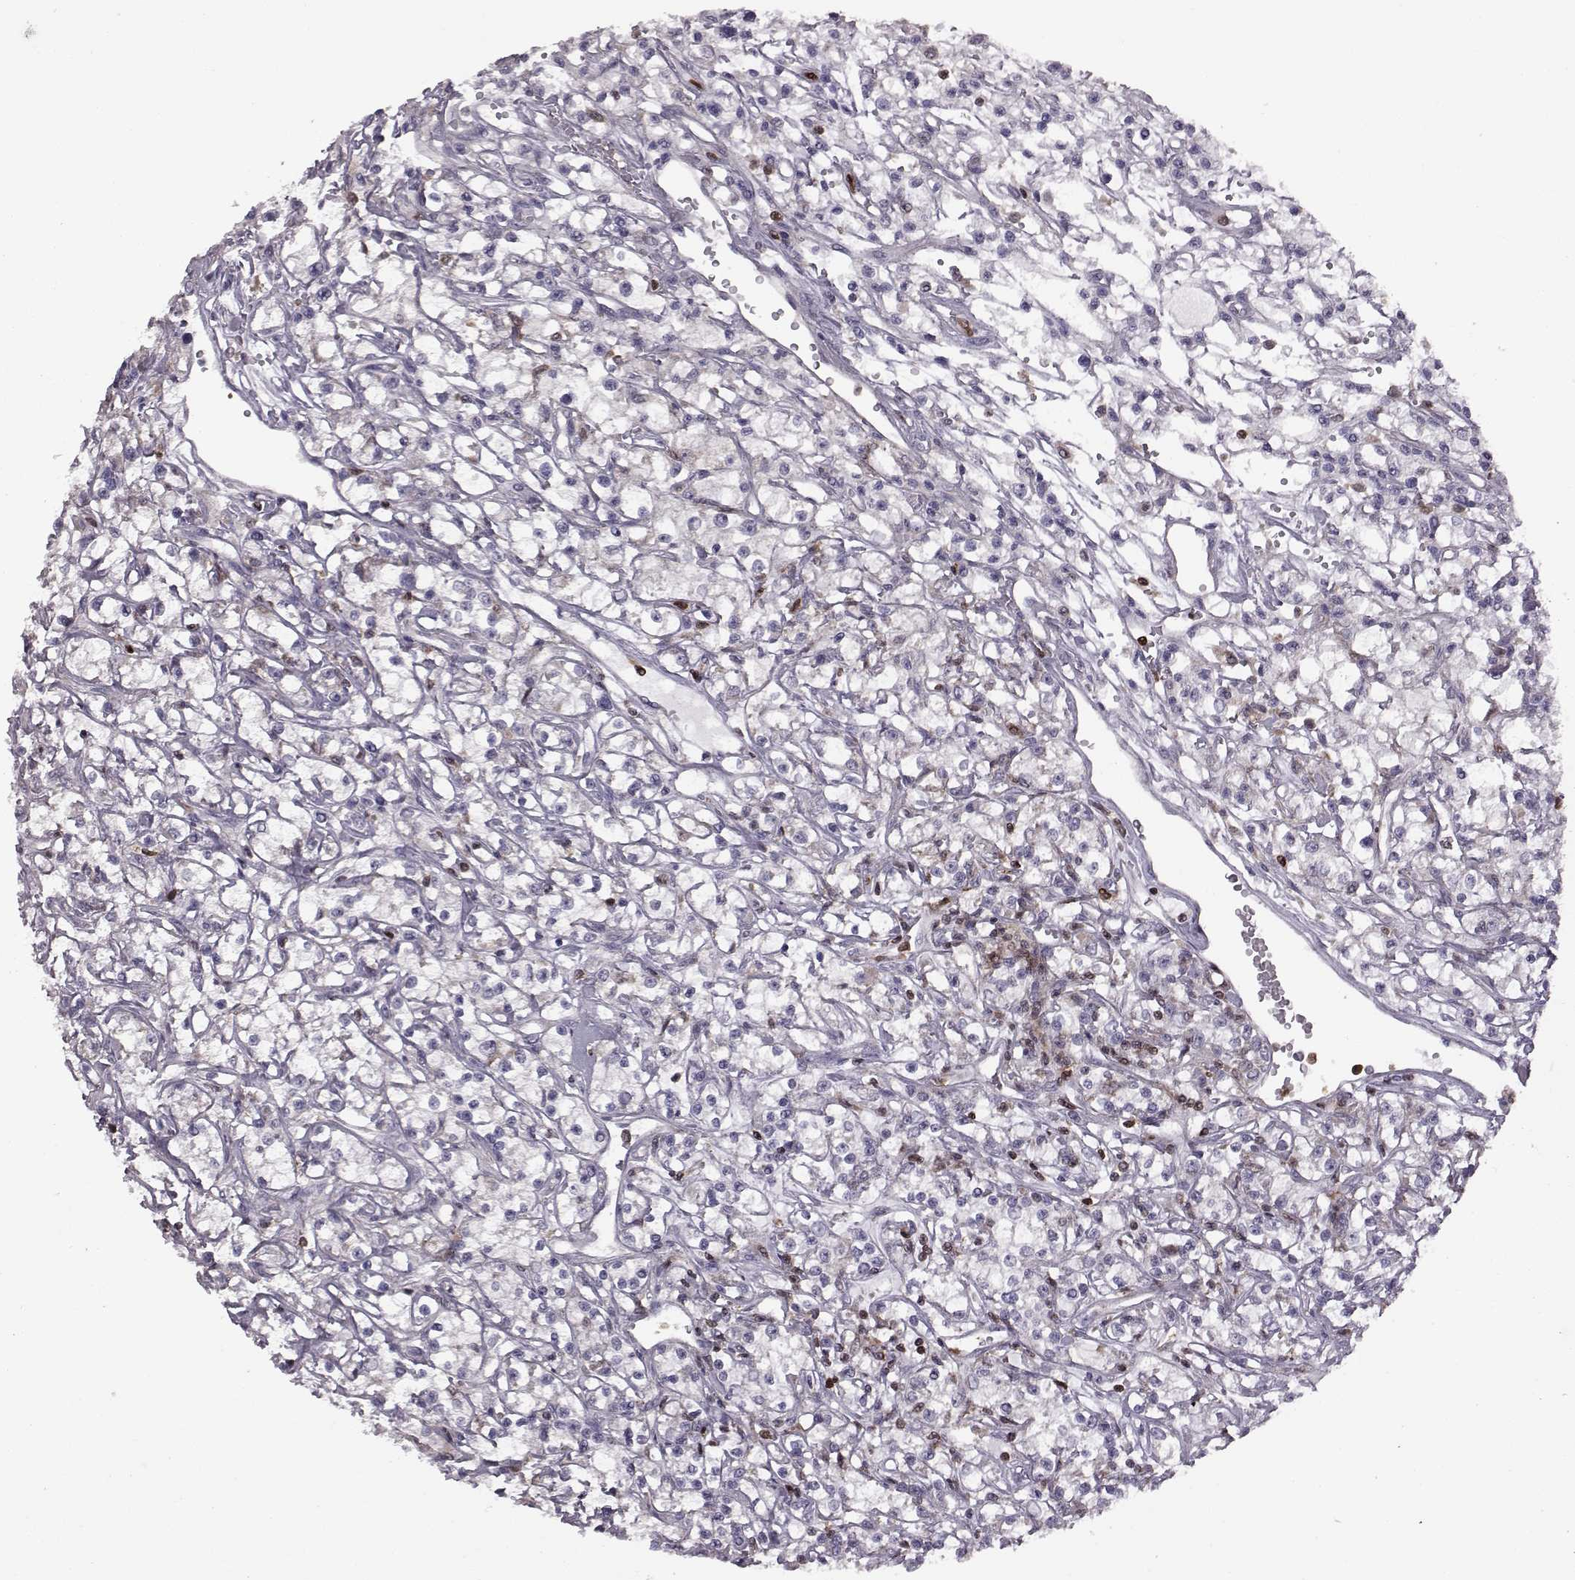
{"staining": {"intensity": "negative", "quantity": "none", "location": "none"}, "tissue": "renal cancer", "cell_type": "Tumor cells", "image_type": "cancer", "snomed": [{"axis": "morphology", "description": "Adenocarcinoma, NOS"}, {"axis": "topography", "description": "Kidney"}], "caption": "An image of renal cancer stained for a protein shows no brown staining in tumor cells.", "gene": "DOK2", "patient": {"sex": "female", "age": 59}}